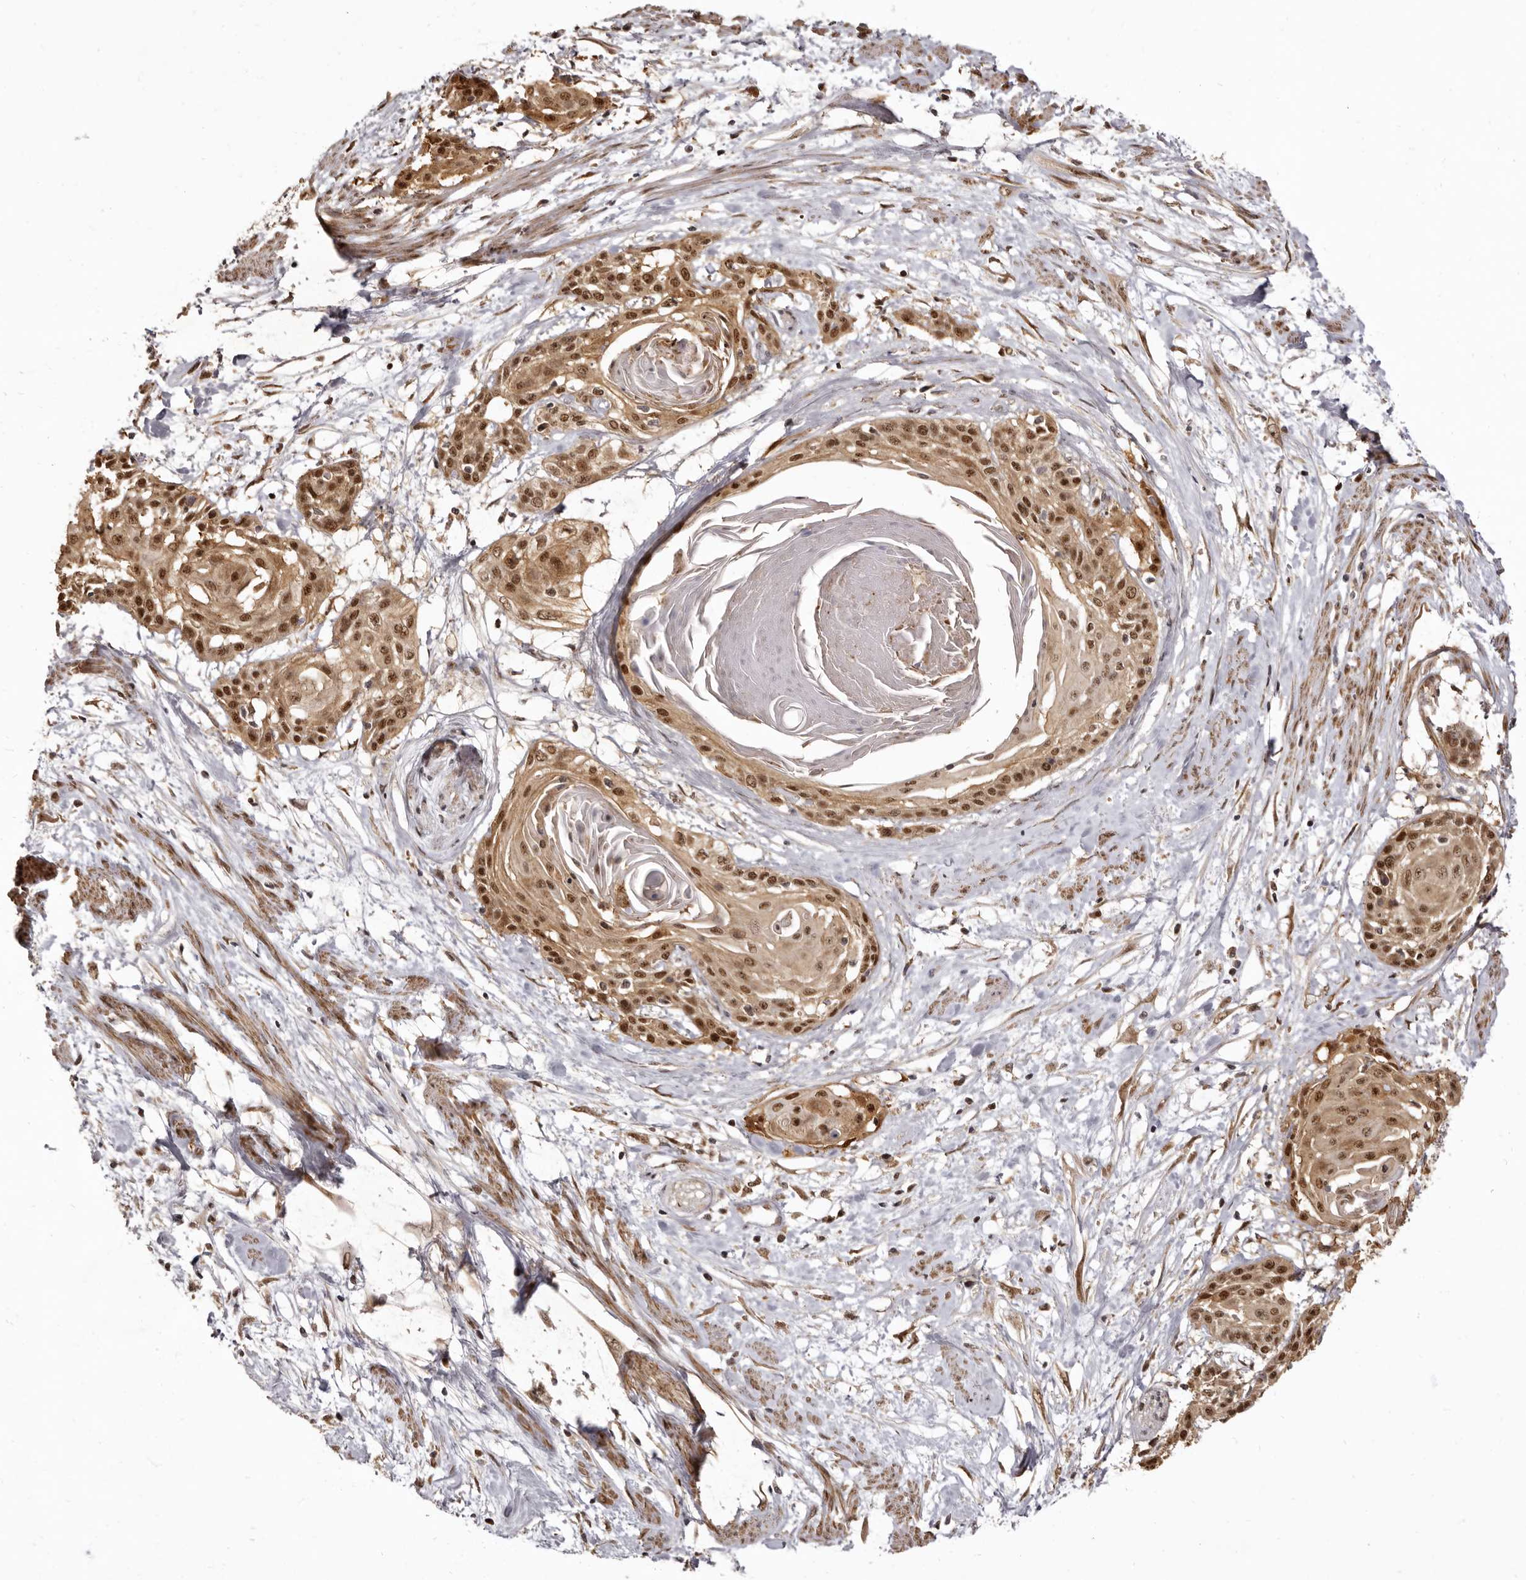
{"staining": {"intensity": "strong", "quantity": ">75%", "location": "cytoplasmic/membranous,nuclear"}, "tissue": "cervical cancer", "cell_type": "Tumor cells", "image_type": "cancer", "snomed": [{"axis": "morphology", "description": "Squamous cell carcinoma, NOS"}, {"axis": "topography", "description": "Cervix"}], "caption": "Protein analysis of cervical cancer tissue reveals strong cytoplasmic/membranous and nuclear staining in approximately >75% of tumor cells. The protein of interest is shown in brown color, while the nuclei are stained blue.", "gene": "ZNF326", "patient": {"sex": "female", "age": 57}}